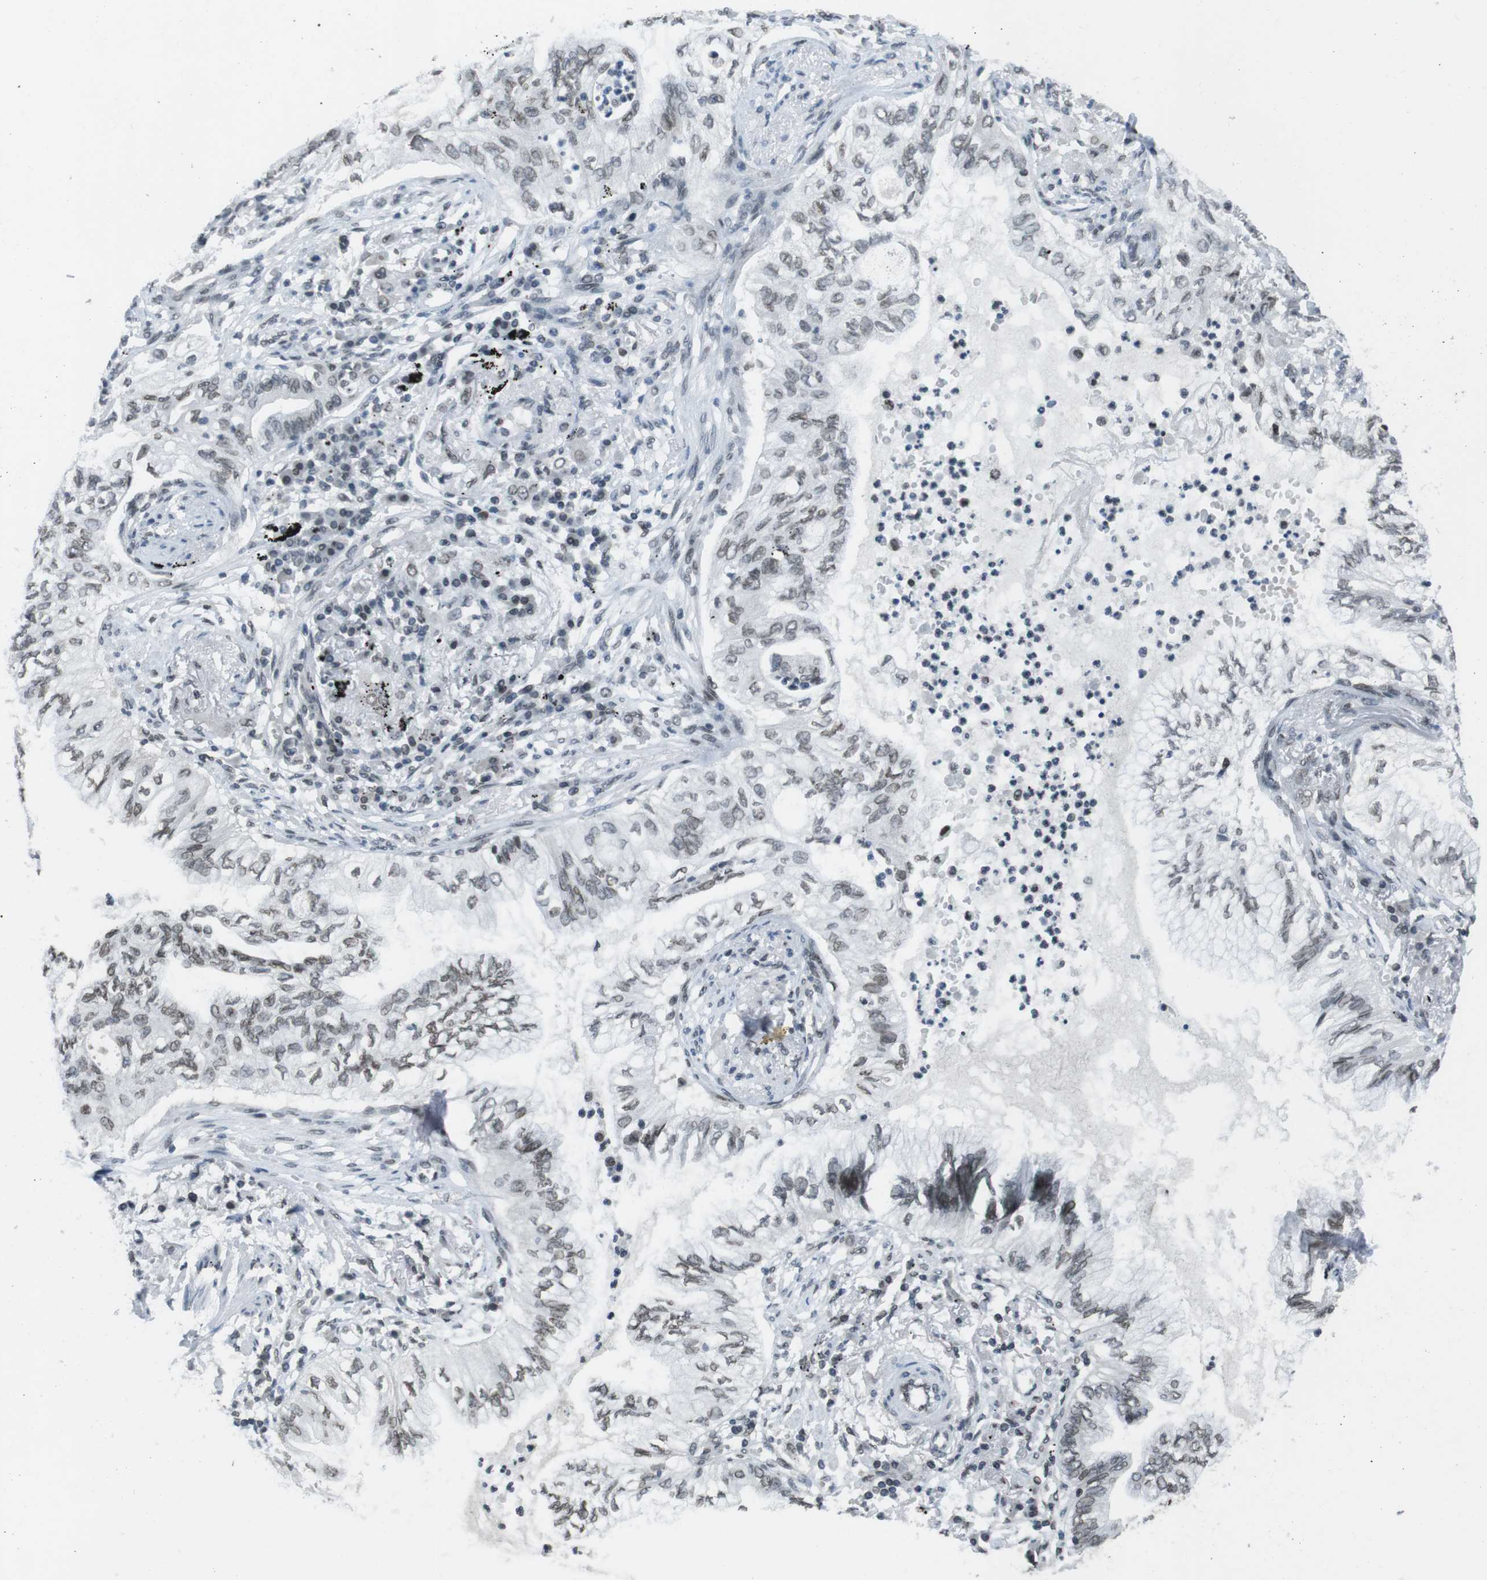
{"staining": {"intensity": "weak", "quantity": ">75%", "location": "nuclear"}, "tissue": "lung cancer", "cell_type": "Tumor cells", "image_type": "cancer", "snomed": [{"axis": "morphology", "description": "Normal tissue, NOS"}, {"axis": "morphology", "description": "Adenocarcinoma, NOS"}, {"axis": "topography", "description": "Bronchus"}, {"axis": "topography", "description": "Lung"}], "caption": "The immunohistochemical stain shows weak nuclear positivity in tumor cells of lung cancer tissue.", "gene": "MAD1L1", "patient": {"sex": "female", "age": 70}}